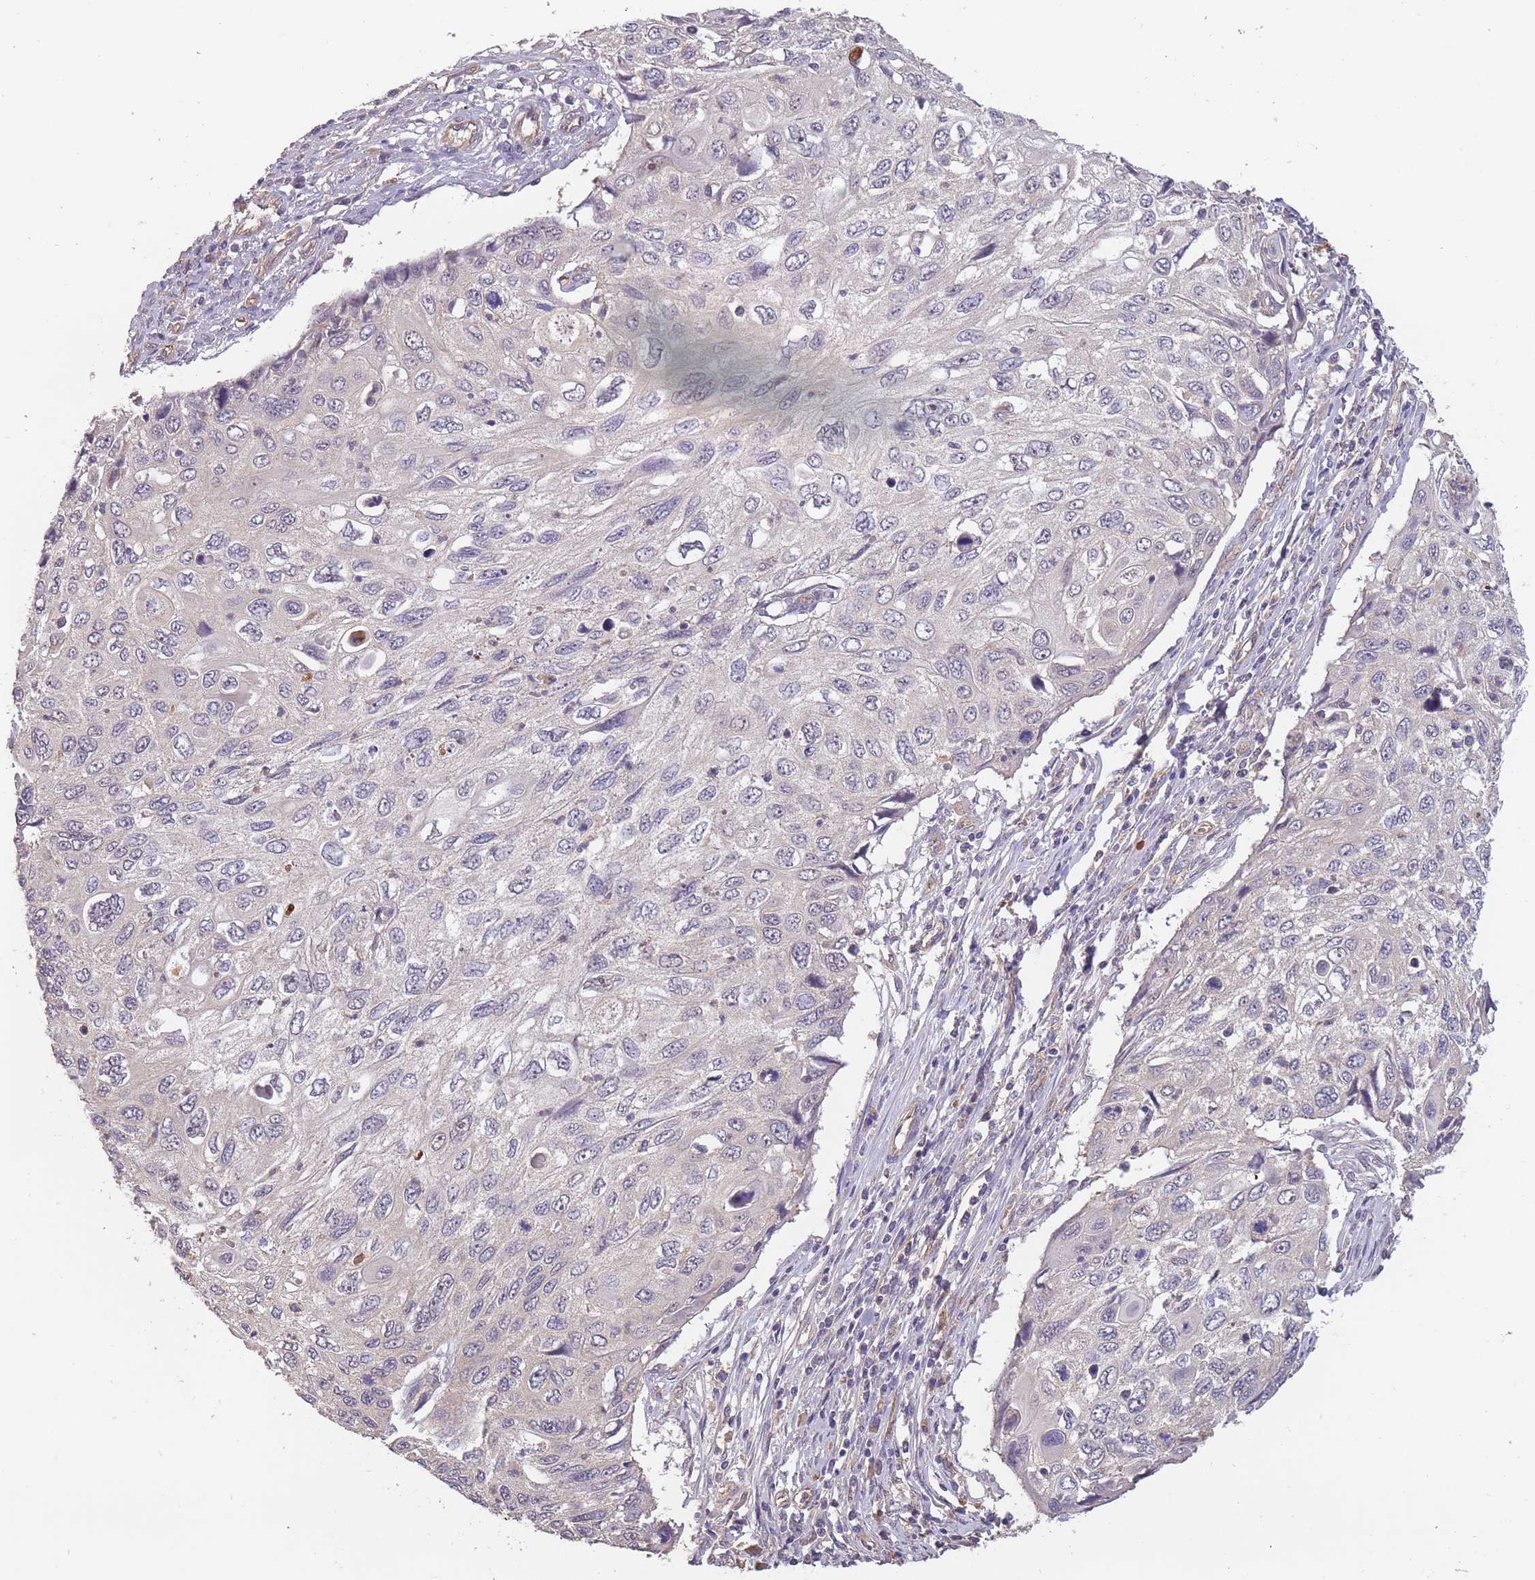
{"staining": {"intensity": "negative", "quantity": "none", "location": "none"}, "tissue": "cervical cancer", "cell_type": "Tumor cells", "image_type": "cancer", "snomed": [{"axis": "morphology", "description": "Squamous cell carcinoma, NOS"}, {"axis": "topography", "description": "Cervix"}], "caption": "The micrograph demonstrates no staining of tumor cells in cervical cancer (squamous cell carcinoma).", "gene": "KIAA1755", "patient": {"sex": "female", "age": 70}}